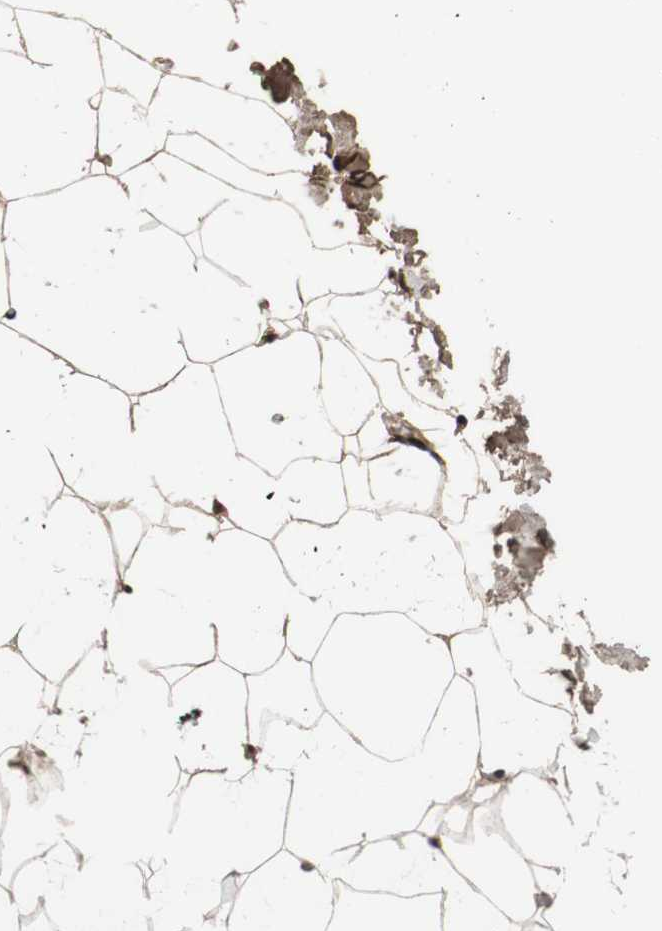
{"staining": {"intensity": "moderate", "quantity": ">75%", "location": "cytoplasmic/membranous"}, "tissue": "adipose tissue", "cell_type": "Adipocytes", "image_type": "normal", "snomed": [{"axis": "morphology", "description": "Normal tissue, NOS"}, {"axis": "topography", "description": "Breast"}, {"axis": "topography", "description": "Adipose tissue"}], "caption": "Brown immunohistochemical staining in unremarkable adipose tissue demonstrates moderate cytoplasmic/membranous staining in approximately >75% of adipocytes. (DAB IHC with brightfield microscopy, high magnification).", "gene": "CCN4", "patient": {"sex": "female", "age": 25}}